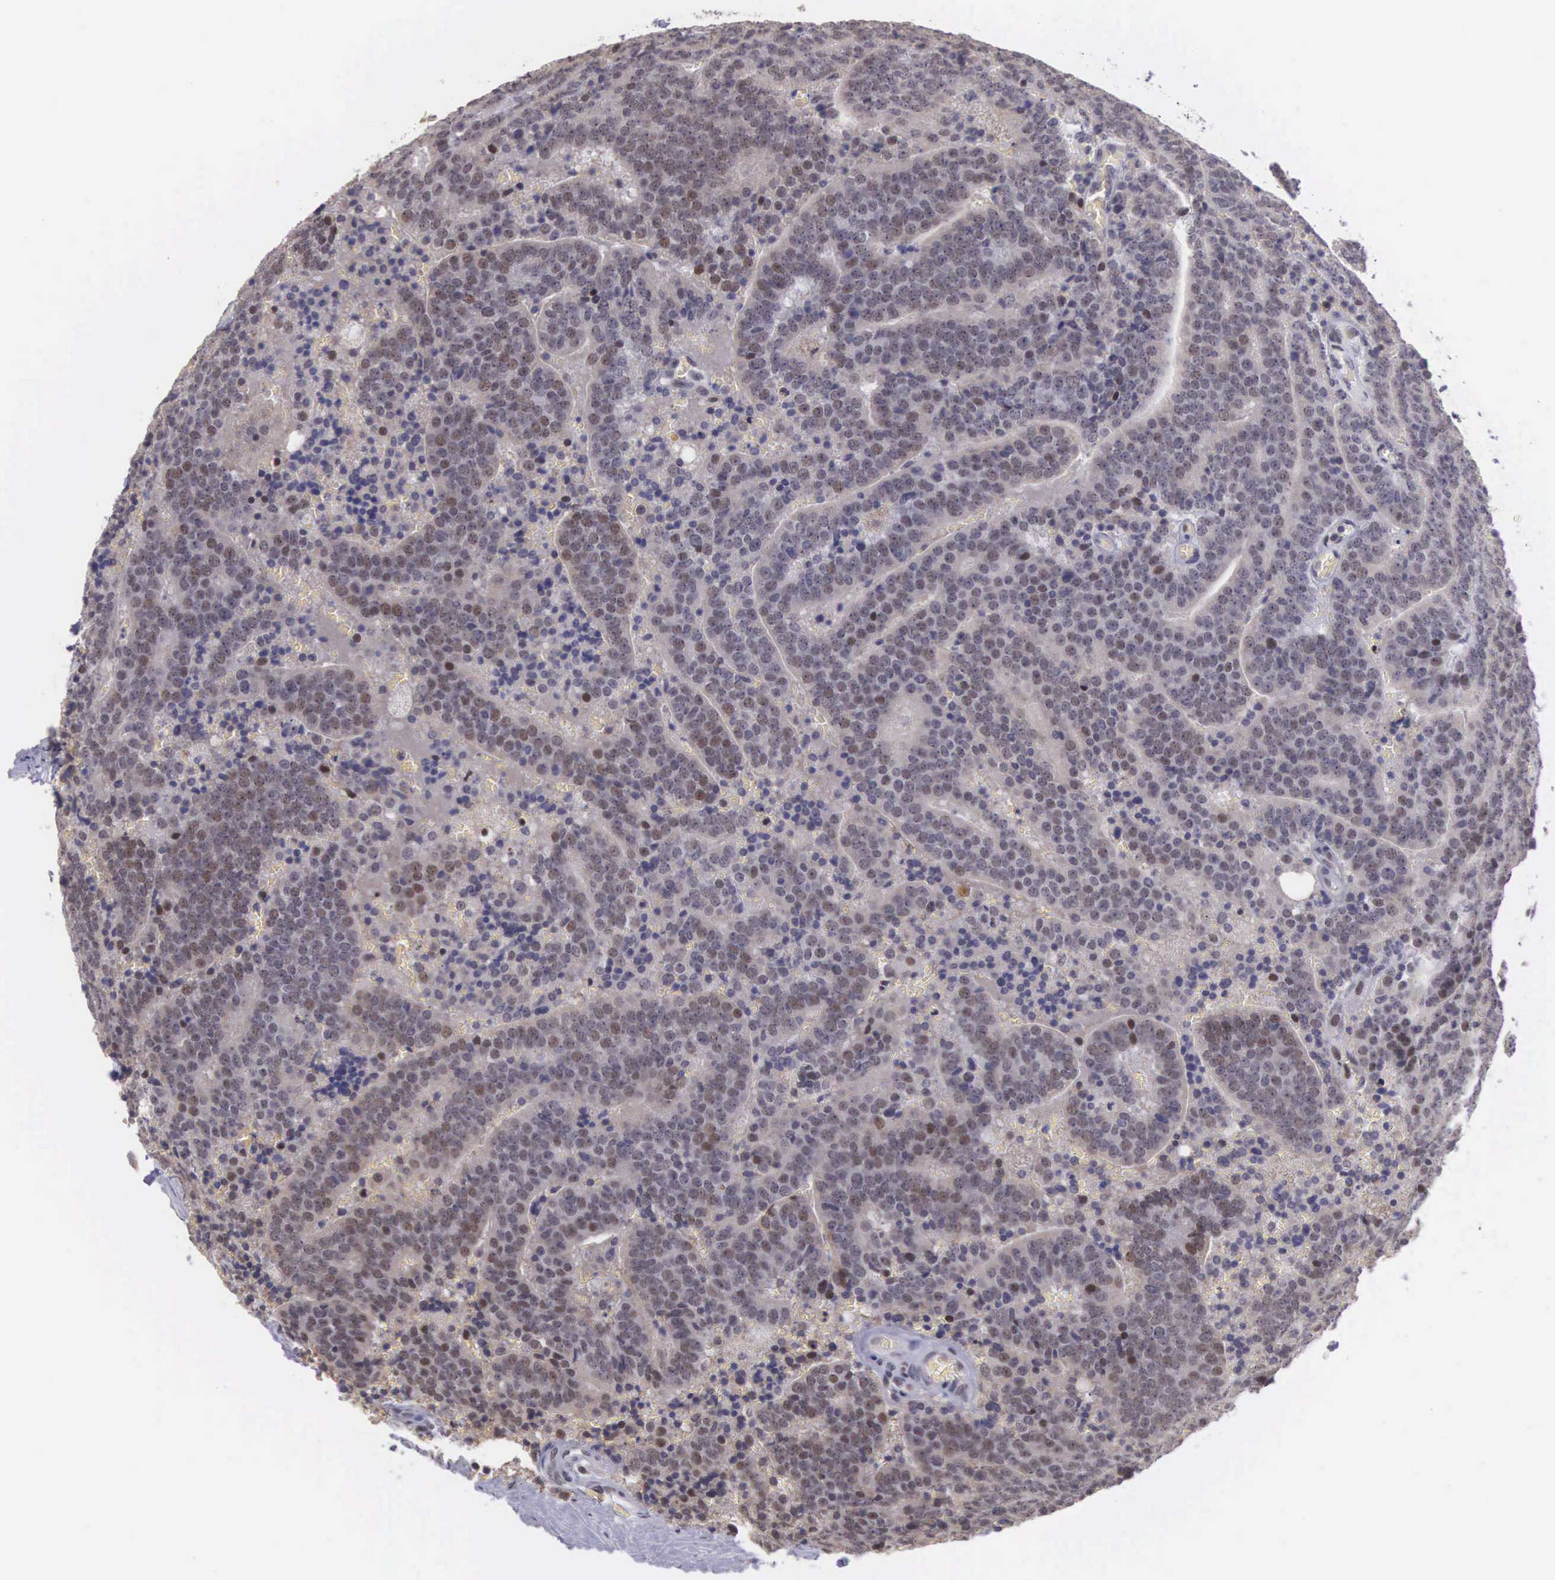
{"staining": {"intensity": "weak", "quantity": "<25%", "location": "nuclear"}, "tissue": "prostate cancer", "cell_type": "Tumor cells", "image_type": "cancer", "snomed": [{"axis": "morphology", "description": "Adenocarcinoma, Medium grade"}, {"axis": "topography", "description": "Prostate"}], "caption": "IHC photomicrograph of prostate medium-grade adenocarcinoma stained for a protein (brown), which exhibits no positivity in tumor cells.", "gene": "SLC25A21", "patient": {"sex": "male", "age": 65}}